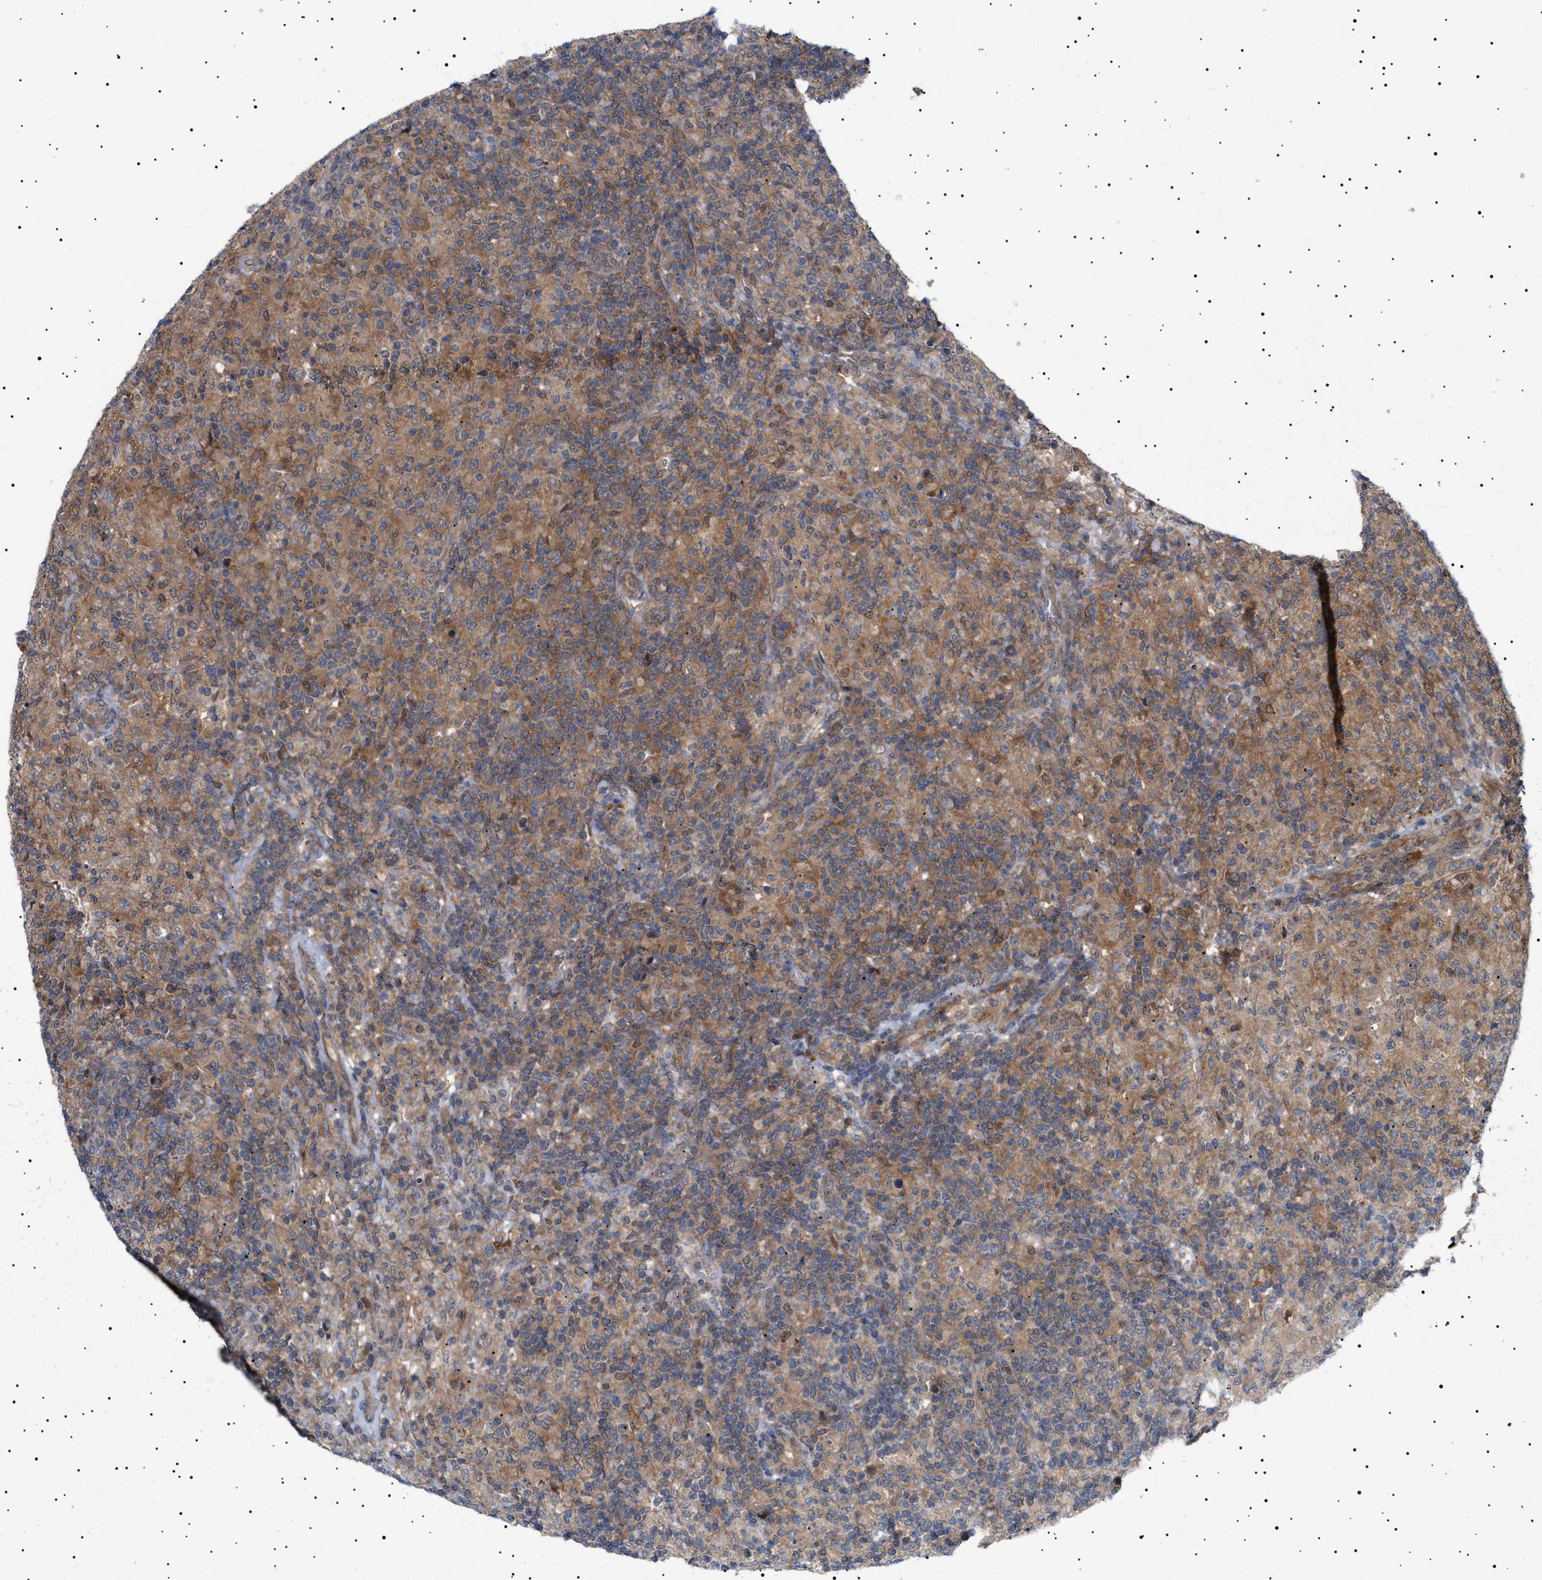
{"staining": {"intensity": "moderate", "quantity": ">75%", "location": "cytoplasmic/membranous"}, "tissue": "lymphoma", "cell_type": "Tumor cells", "image_type": "cancer", "snomed": [{"axis": "morphology", "description": "Hodgkin's disease, NOS"}, {"axis": "topography", "description": "Lymph node"}], "caption": "Hodgkin's disease tissue reveals moderate cytoplasmic/membranous expression in approximately >75% of tumor cells", "gene": "NPLOC4", "patient": {"sex": "male", "age": 70}}